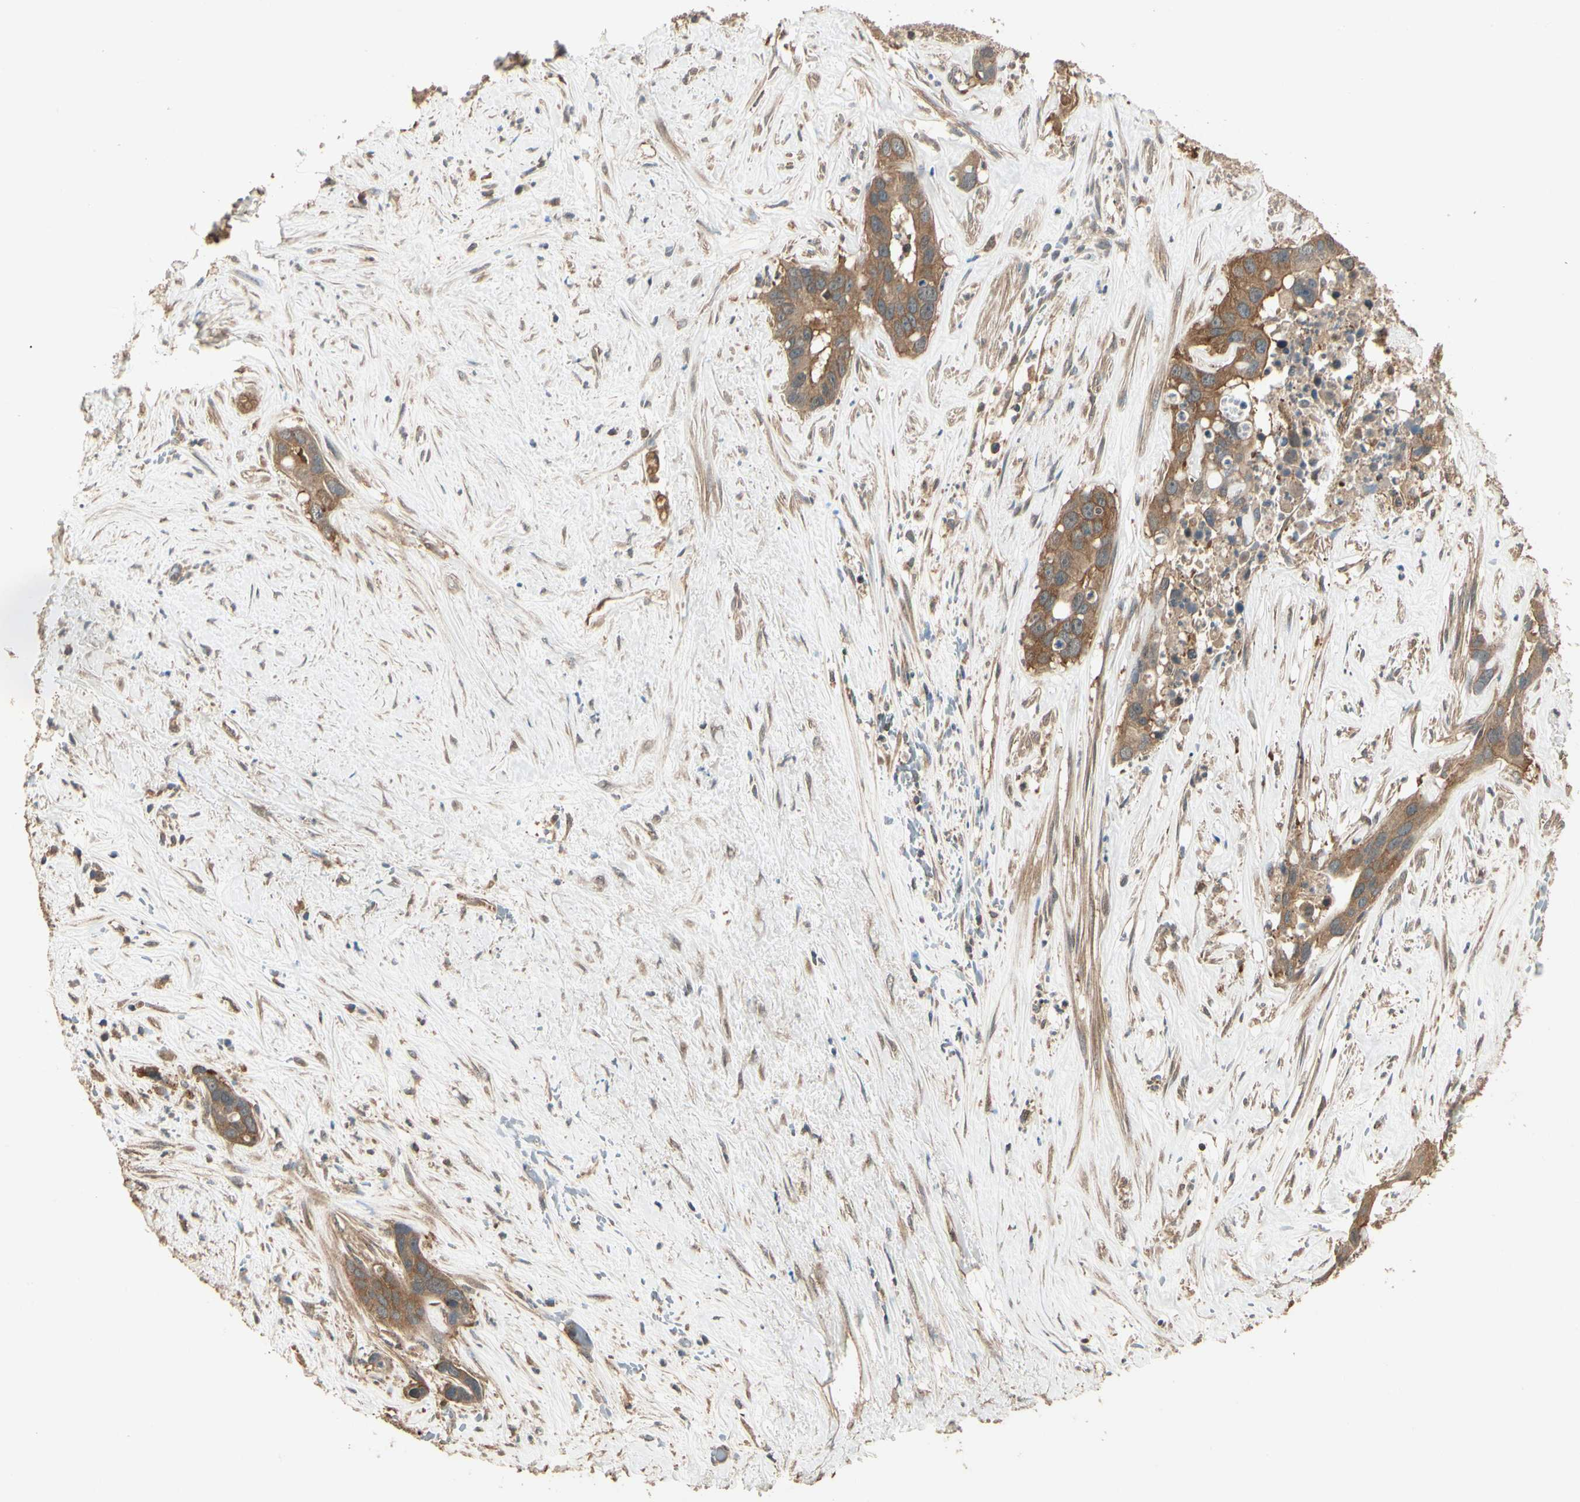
{"staining": {"intensity": "moderate", "quantity": ">75%", "location": "cytoplasmic/membranous"}, "tissue": "liver cancer", "cell_type": "Tumor cells", "image_type": "cancer", "snomed": [{"axis": "morphology", "description": "Cholangiocarcinoma"}, {"axis": "topography", "description": "Liver"}], "caption": "Protein expression analysis of liver cancer (cholangiocarcinoma) shows moderate cytoplasmic/membranous expression in about >75% of tumor cells.", "gene": "CCT7", "patient": {"sex": "female", "age": 65}}